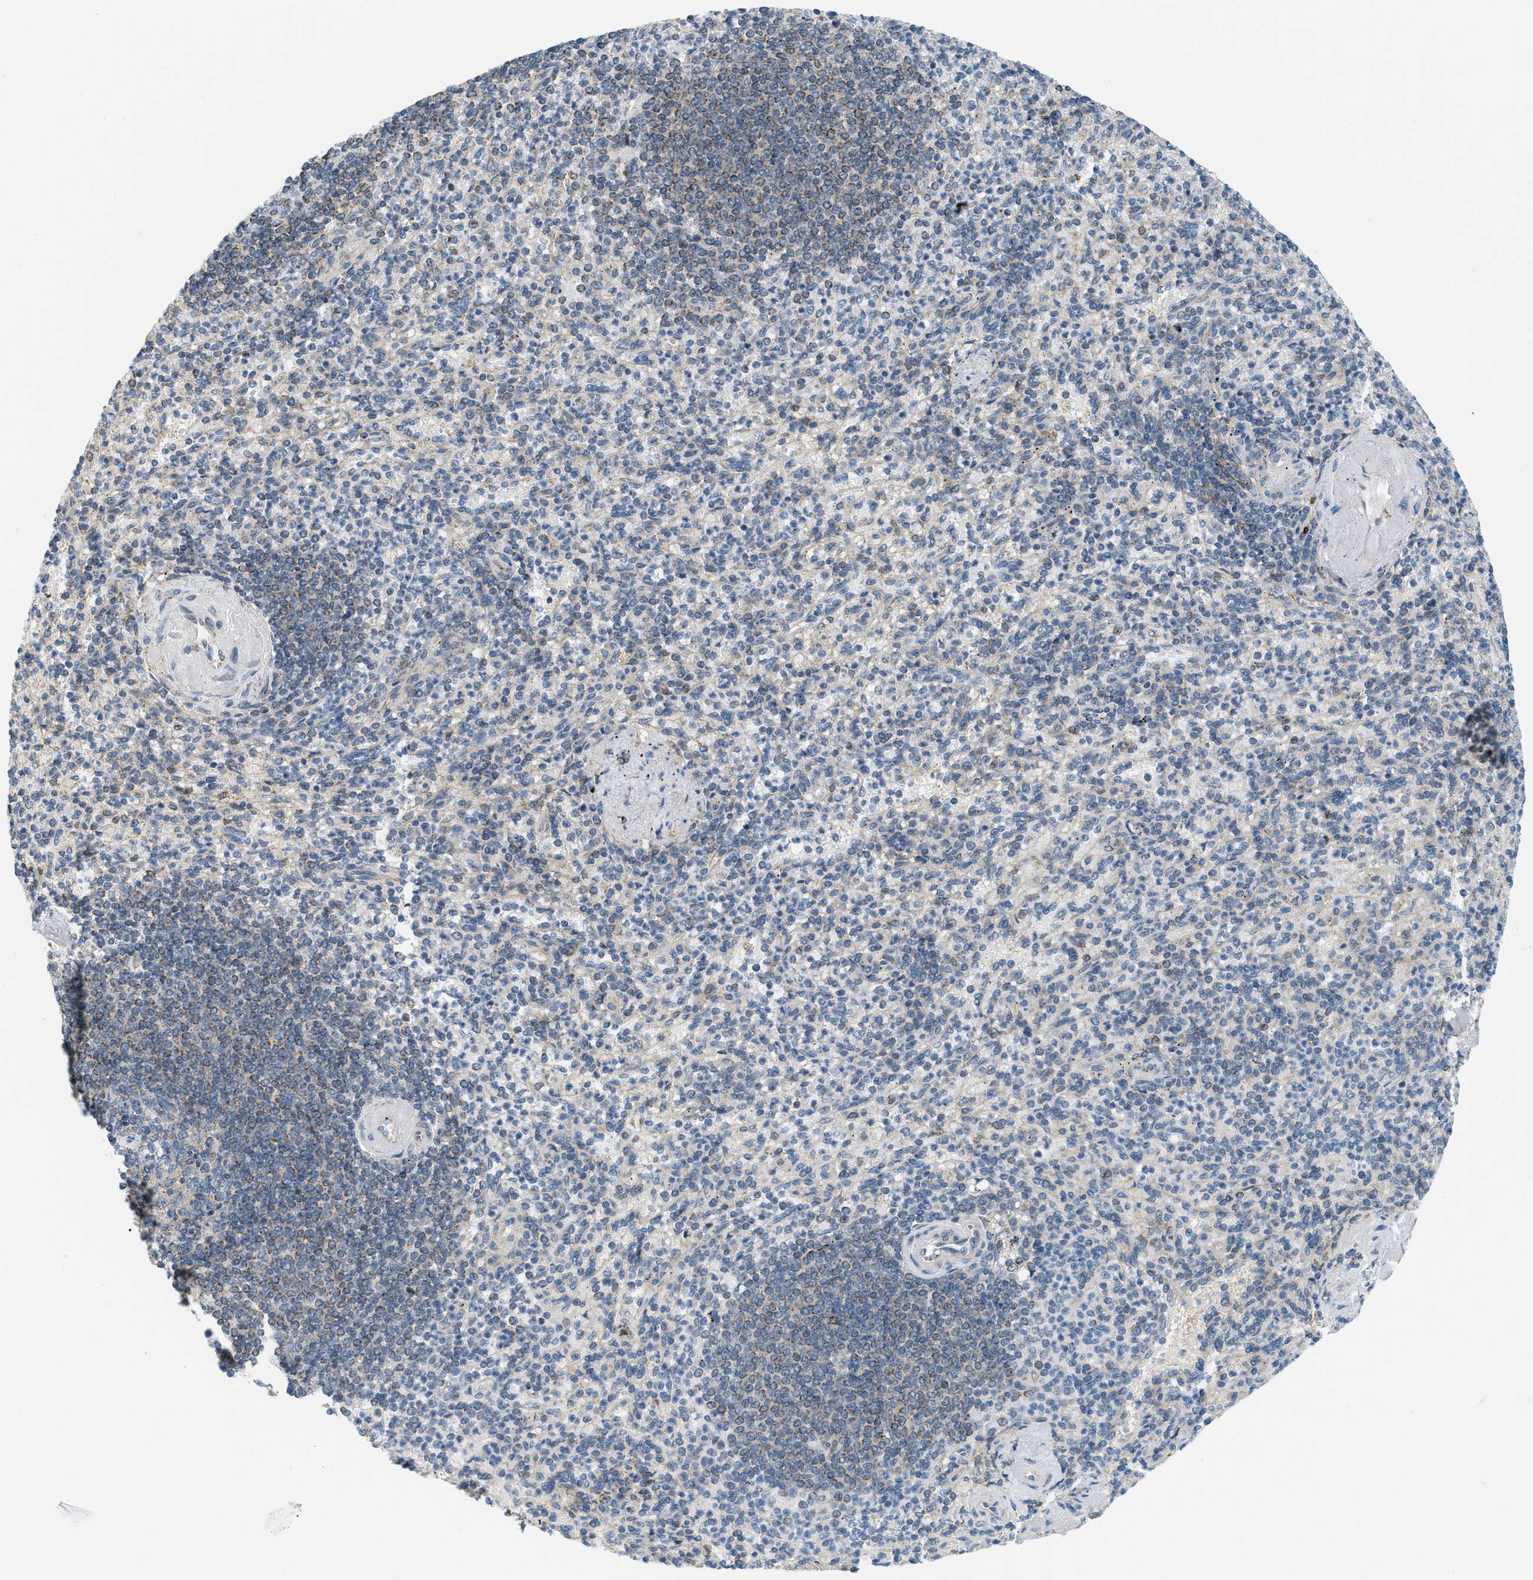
{"staining": {"intensity": "negative", "quantity": "none", "location": "none"}, "tissue": "spleen", "cell_type": "Cells in red pulp", "image_type": "normal", "snomed": [{"axis": "morphology", "description": "Normal tissue, NOS"}, {"axis": "topography", "description": "Spleen"}], "caption": "The image reveals no staining of cells in red pulp in normal spleen.", "gene": "PIGG", "patient": {"sex": "female", "age": 74}}